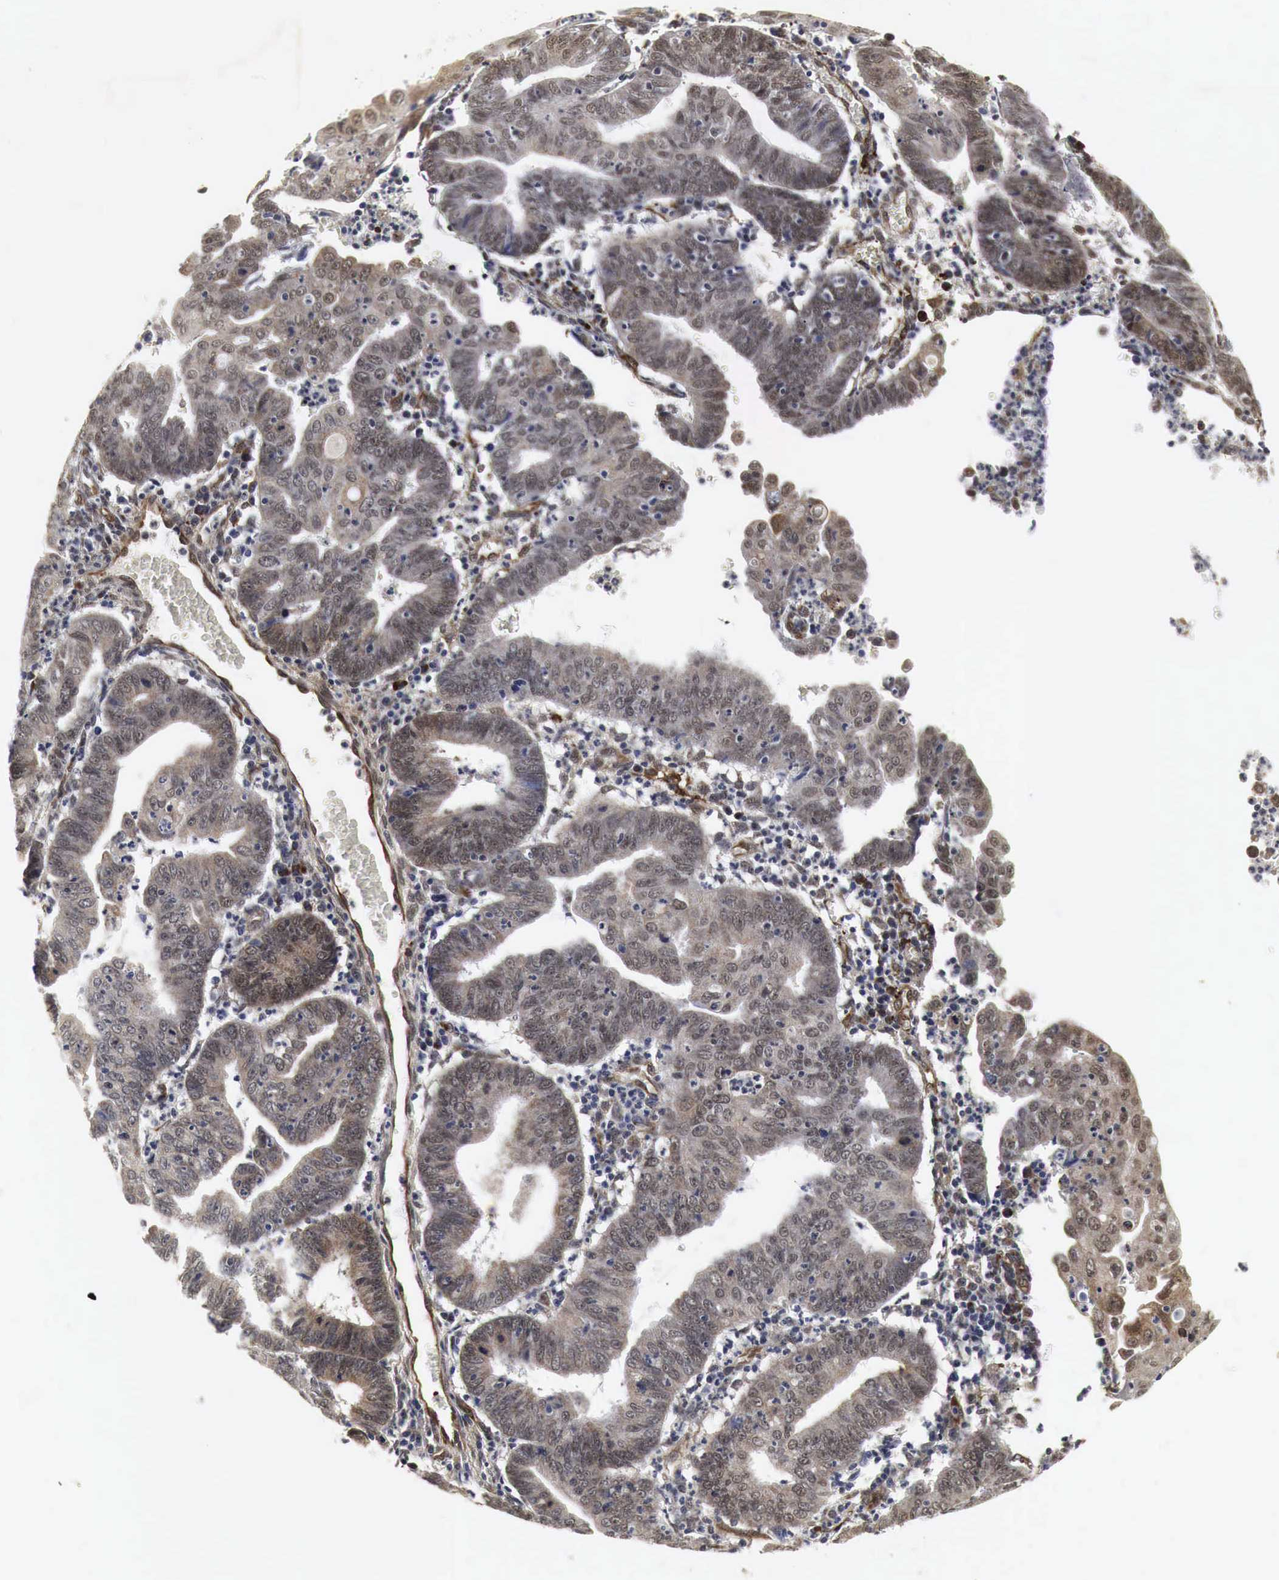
{"staining": {"intensity": "moderate", "quantity": "25%-75%", "location": "cytoplasmic/membranous"}, "tissue": "endometrial cancer", "cell_type": "Tumor cells", "image_type": "cancer", "snomed": [{"axis": "morphology", "description": "Adenocarcinoma, NOS"}, {"axis": "topography", "description": "Endometrium"}], "caption": "IHC histopathology image of endometrial cancer stained for a protein (brown), which exhibits medium levels of moderate cytoplasmic/membranous positivity in approximately 25%-75% of tumor cells.", "gene": "SPIN1", "patient": {"sex": "female", "age": 60}}